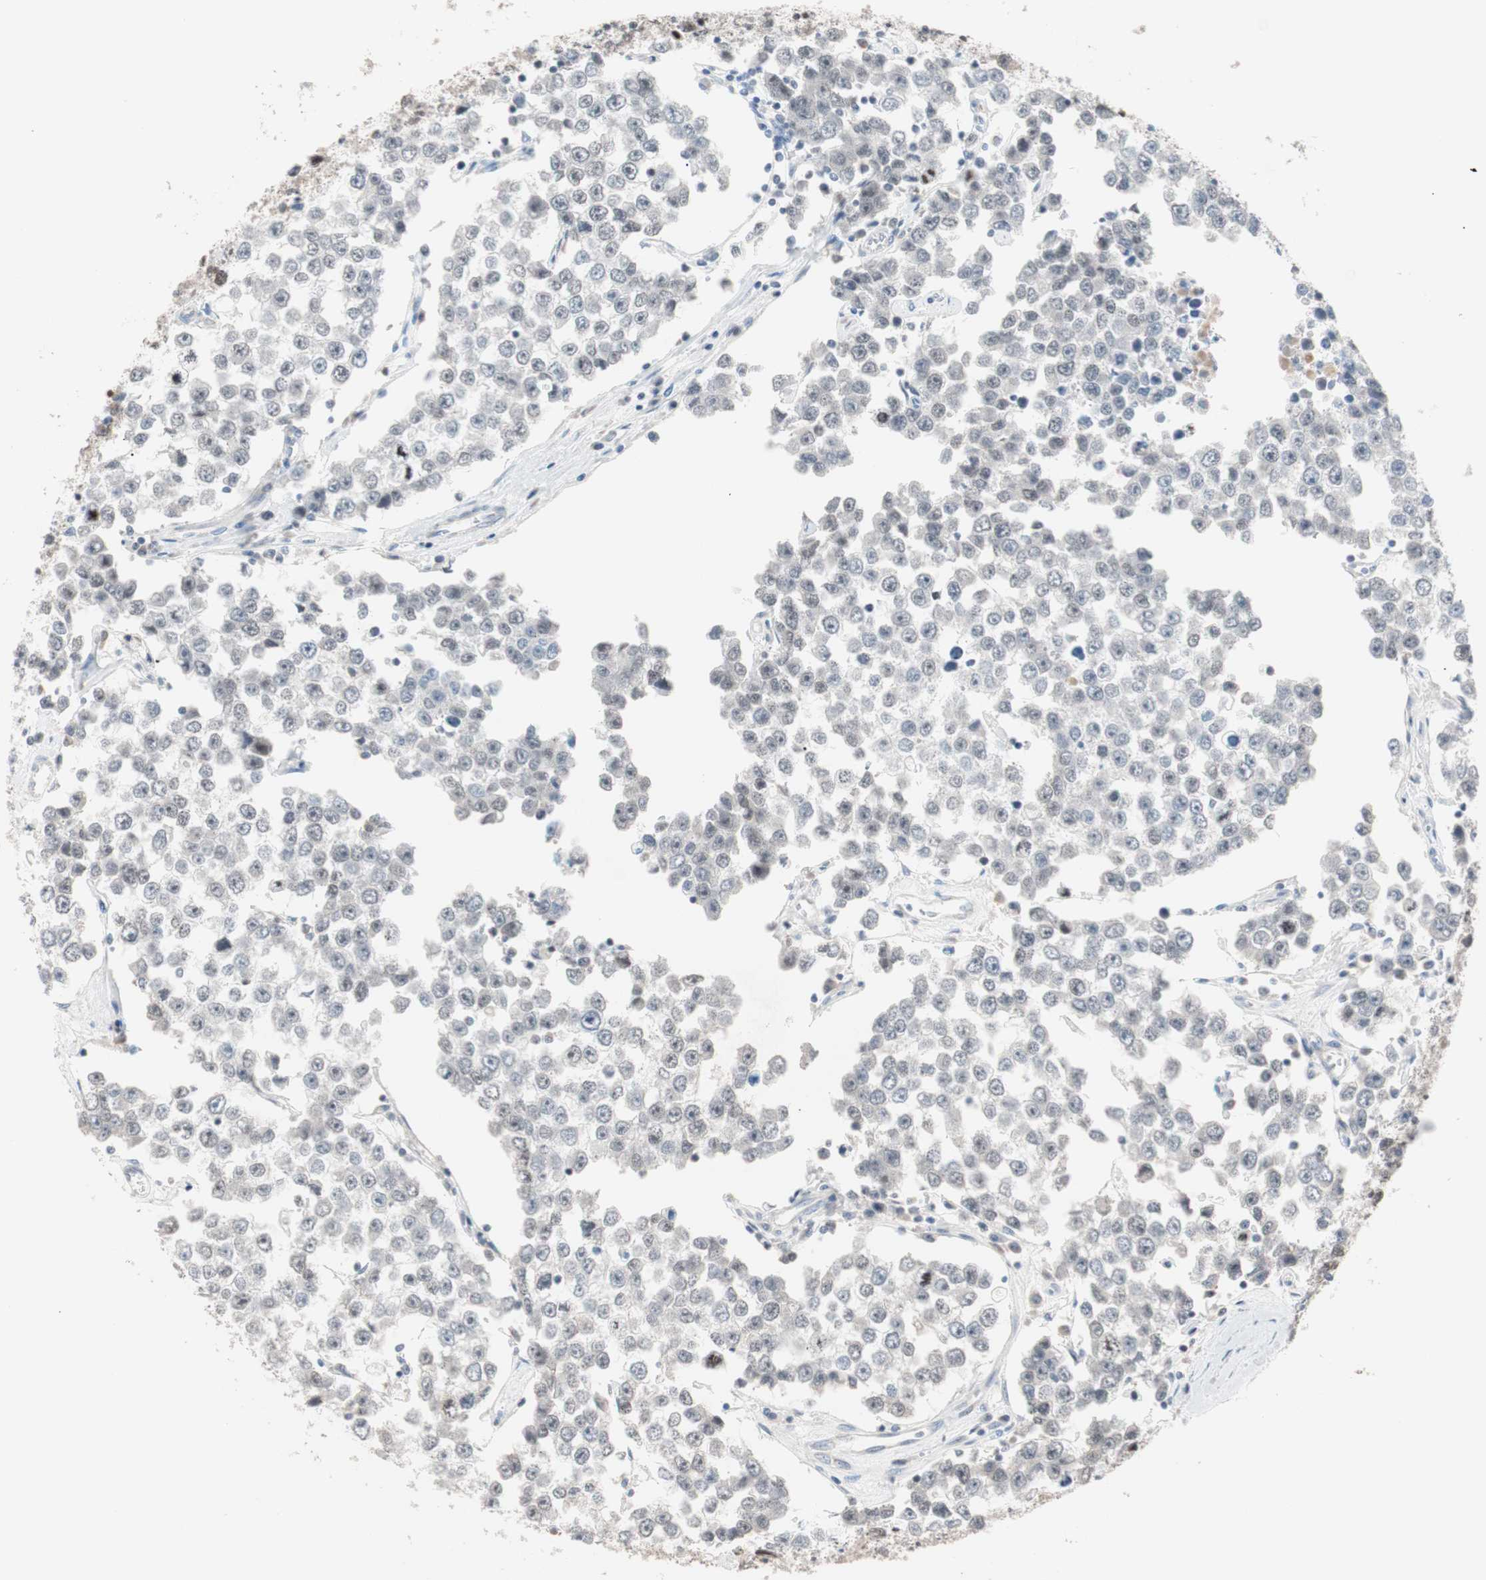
{"staining": {"intensity": "weak", "quantity": "<25%", "location": "nuclear"}, "tissue": "testis cancer", "cell_type": "Tumor cells", "image_type": "cancer", "snomed": [{"axis": "morphology", "description": "Seminoma, NOS"}, {"axis": "morphology", "description": "Carcinoma, Embryonal, NOS"}, {"axis": "topography", "description": "Testis"}], "caption": "High magnification brightfield microscopy of seminoma (testis) stained with DAB (brown) and counterstained with hematoxylin (blue): tumor cells show no significant expression.", "gene": "LIG3", "patient": {"sex": "male", "age": 52}}